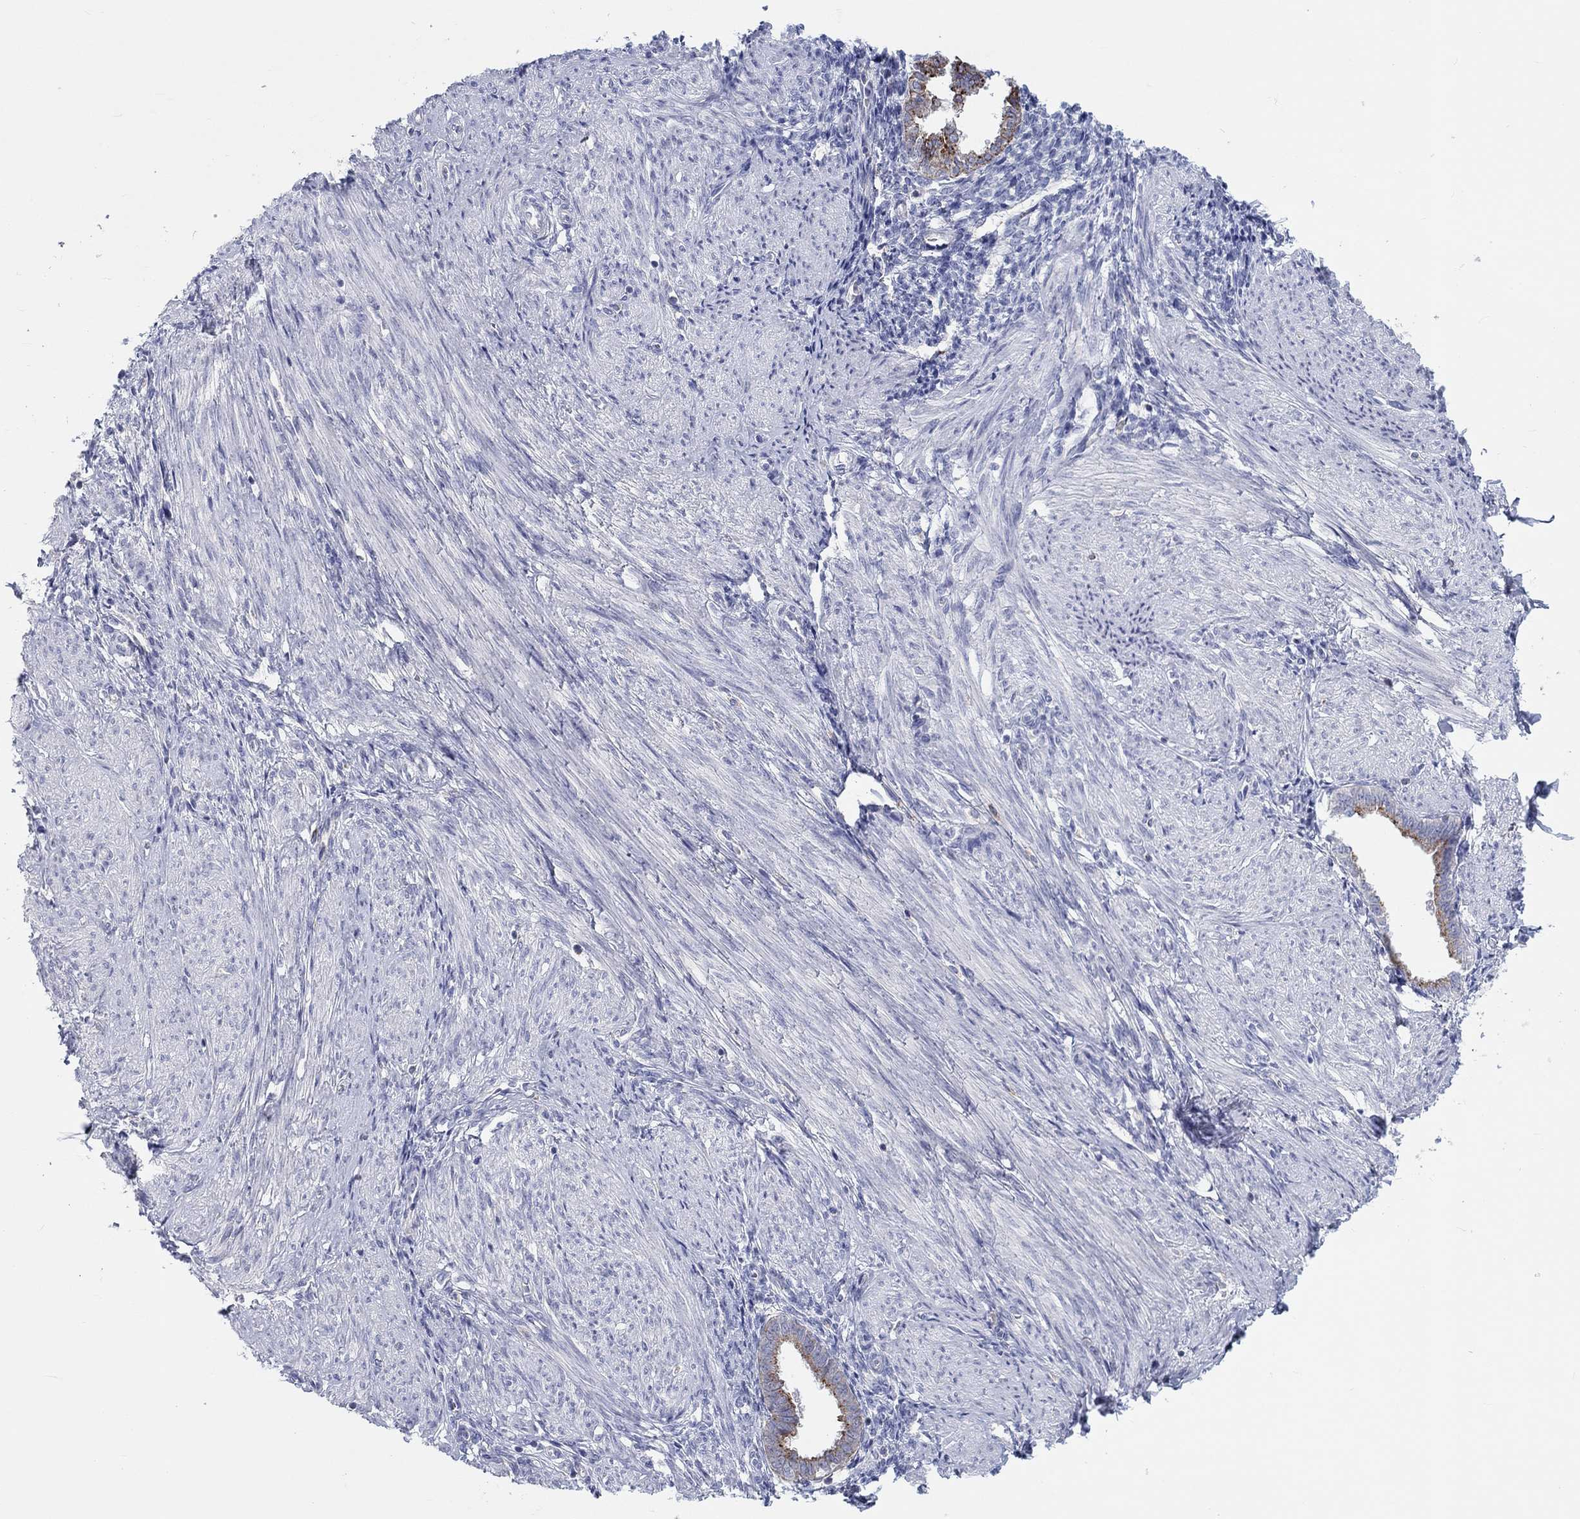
{"staining": {"intensity": "negative", "quantity": "none", "location": "none"}, "tissue": "endometrium", "cell_type": "Cells in endometrial stroma", "image_type": "normal", "snomed": [{"axis": "morphology", "description": "Normal tissue, NOS"}, {"axis": "topography", "description": "Endometrium"}], "caption": "There is no significant positivity in cells in endometrial stroma of endometrium. (Immunohistochemistry, brightfield microscopy, high magnification).", "gene": "BCO2", "patient": {"sex": "female", "age": 37}}